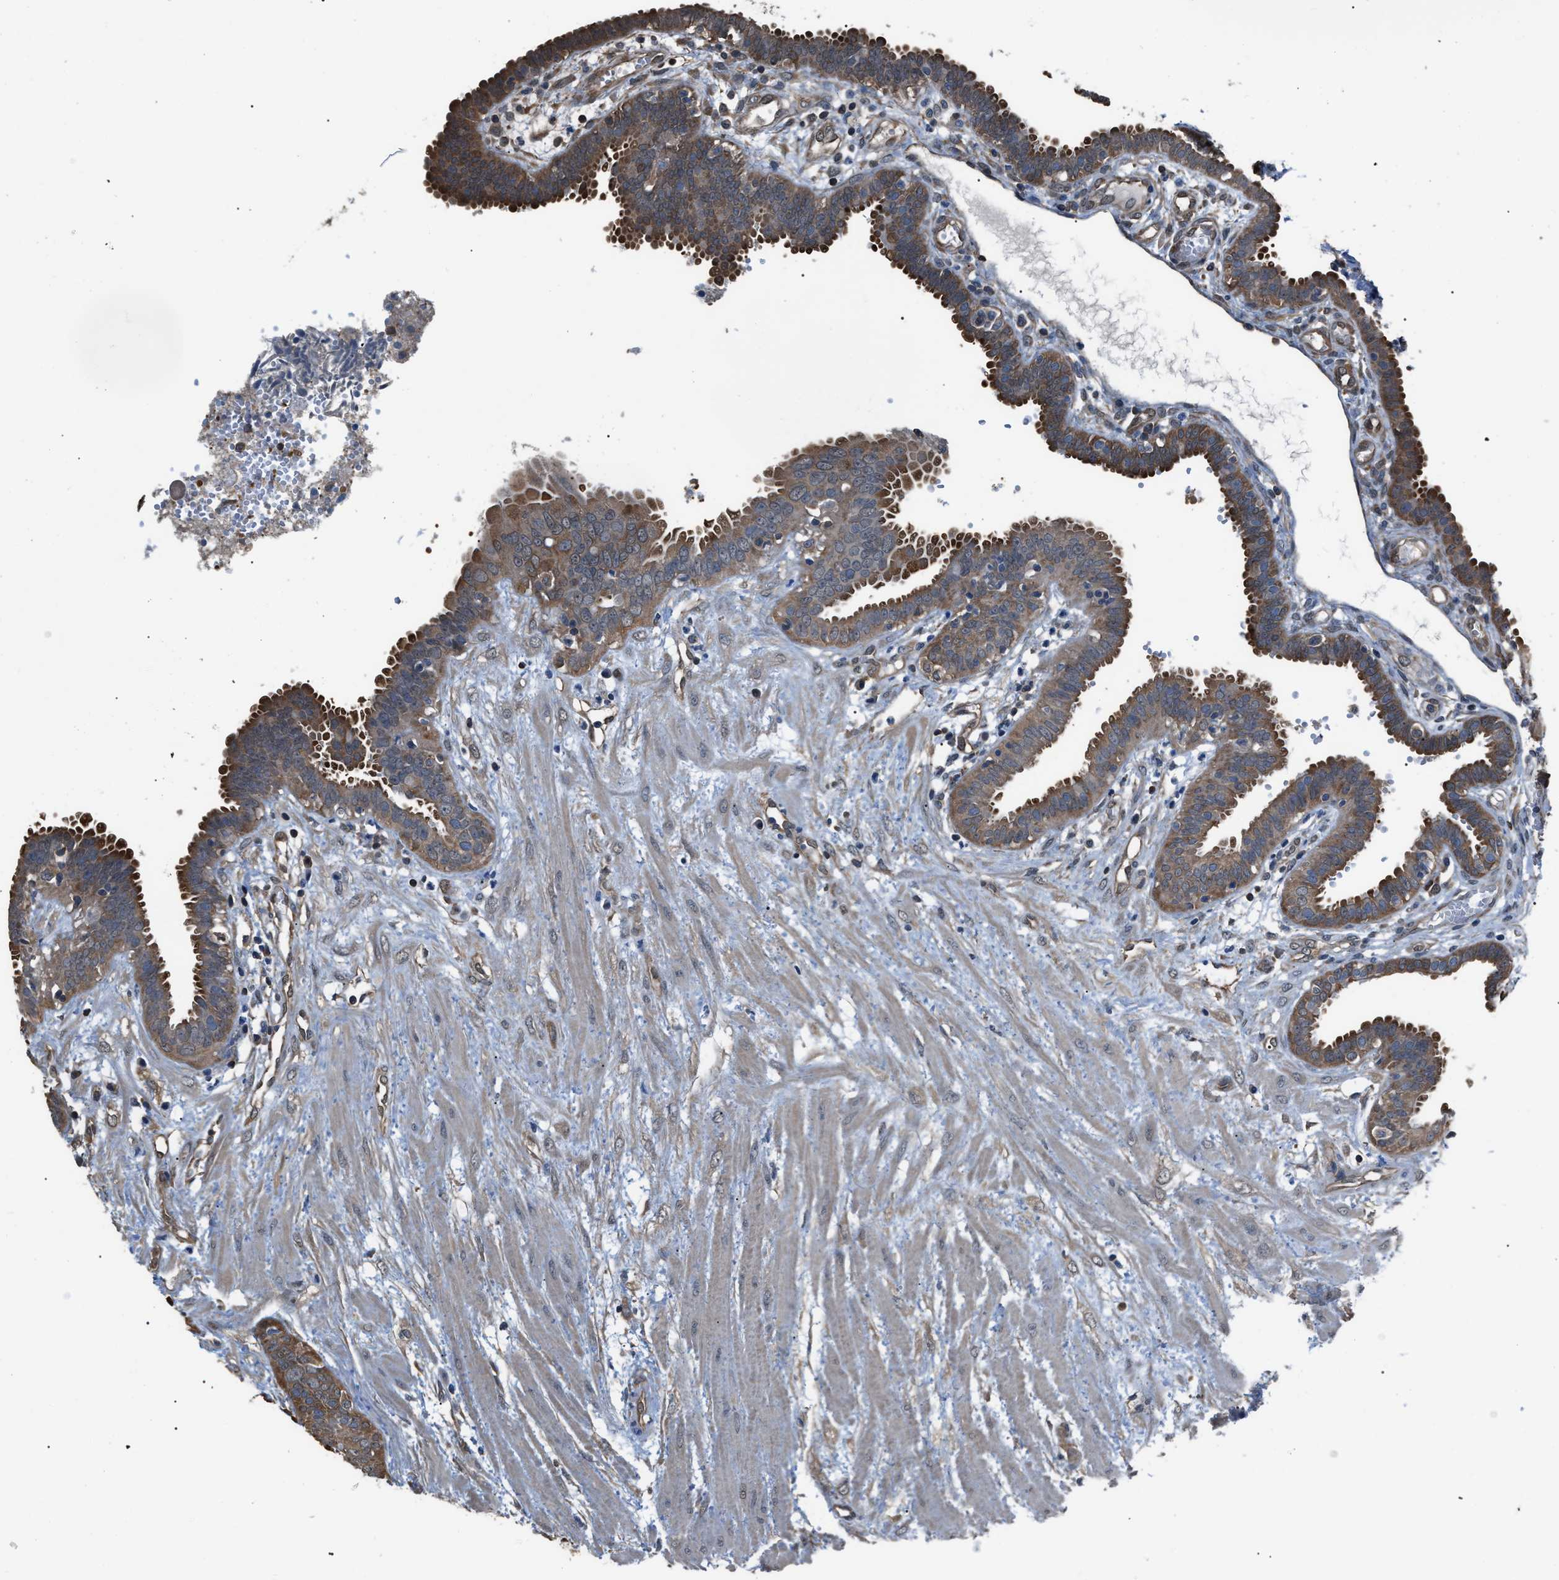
{"staining": {"intensity": "strong", "quantity": ">75%", "location": "cytoplasmic/membranous"}, "tissue": "fallopian tube", "cell_type": "Glandular cells", "image_type": "normal", "snomed": [{"axis": "morphology", "description": "Normal tissue, NOS"}, {"axis": "topography", "description": "Fallopian tube"}, {"axis": "topography", "description": "Placenta"}], "caption": "A high amount of strong cytoplasmic/membranous staining is appreciated in approximately >75% of glandular cells in normal fallopian tube.", "gene": "PDCD5", "patient": {"sex": "female", "age": 32}}